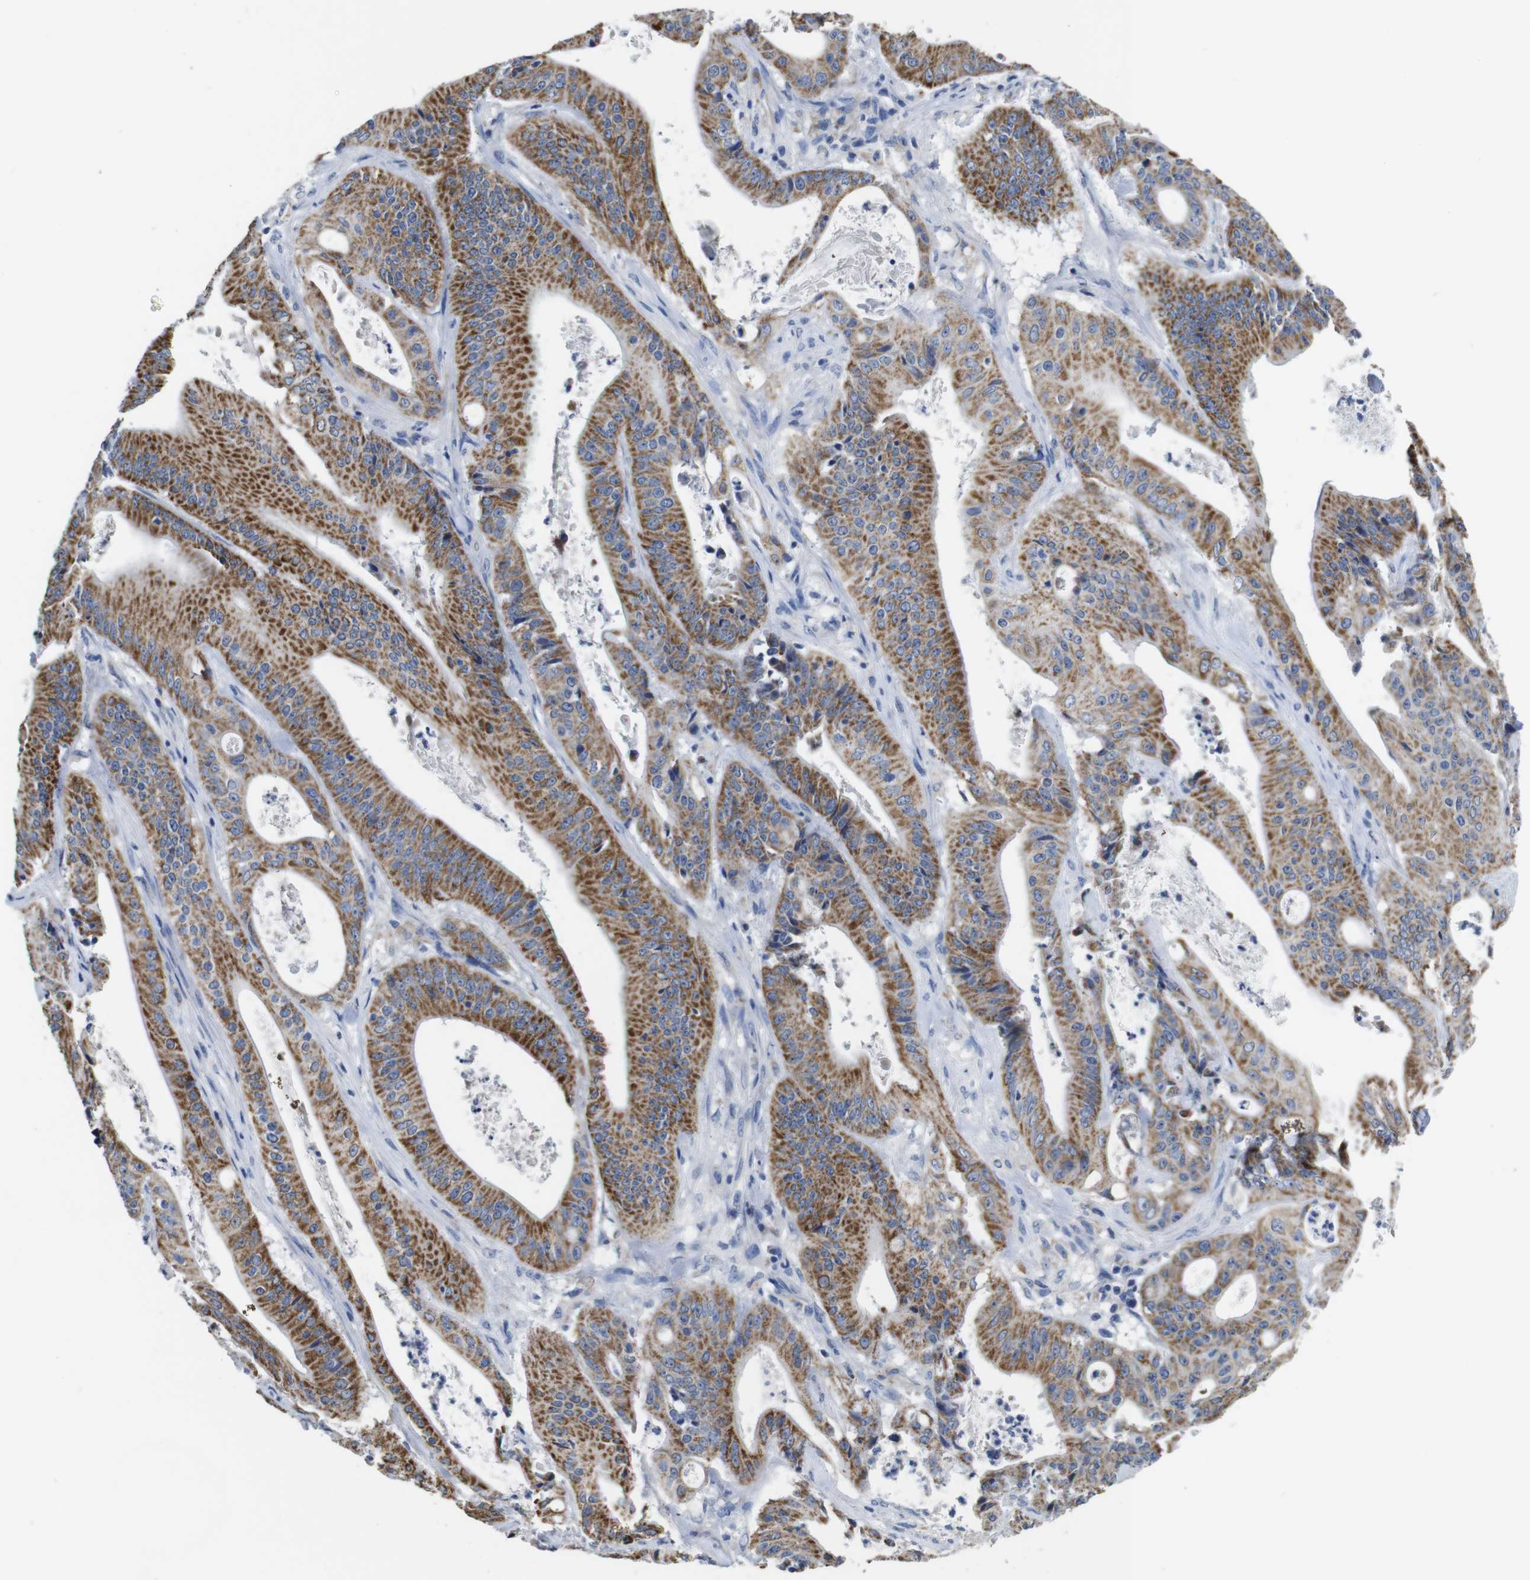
{"staining": {"intensity": "strong", "quantity": "25%-75%", "location": "cytoplasmic/membranous"}, "tissue": "pancreatic cancer", "cell_type": "Tumor cells", "image_type": "cancer", "snomed": [{"axis": "morphology", "description": "Normal tissue, NOS"}, {"axis": "topography", "description": "Lymph node"}], "caption": "This photomicrograph displays immunohistochemistry staining of pancreatic cancer, with high strong cytoplasmic/membranous staining in about 25%-75% of tumor cells.", "gene": "MAOA", "patient": {"sex": "male", "age": 62}}